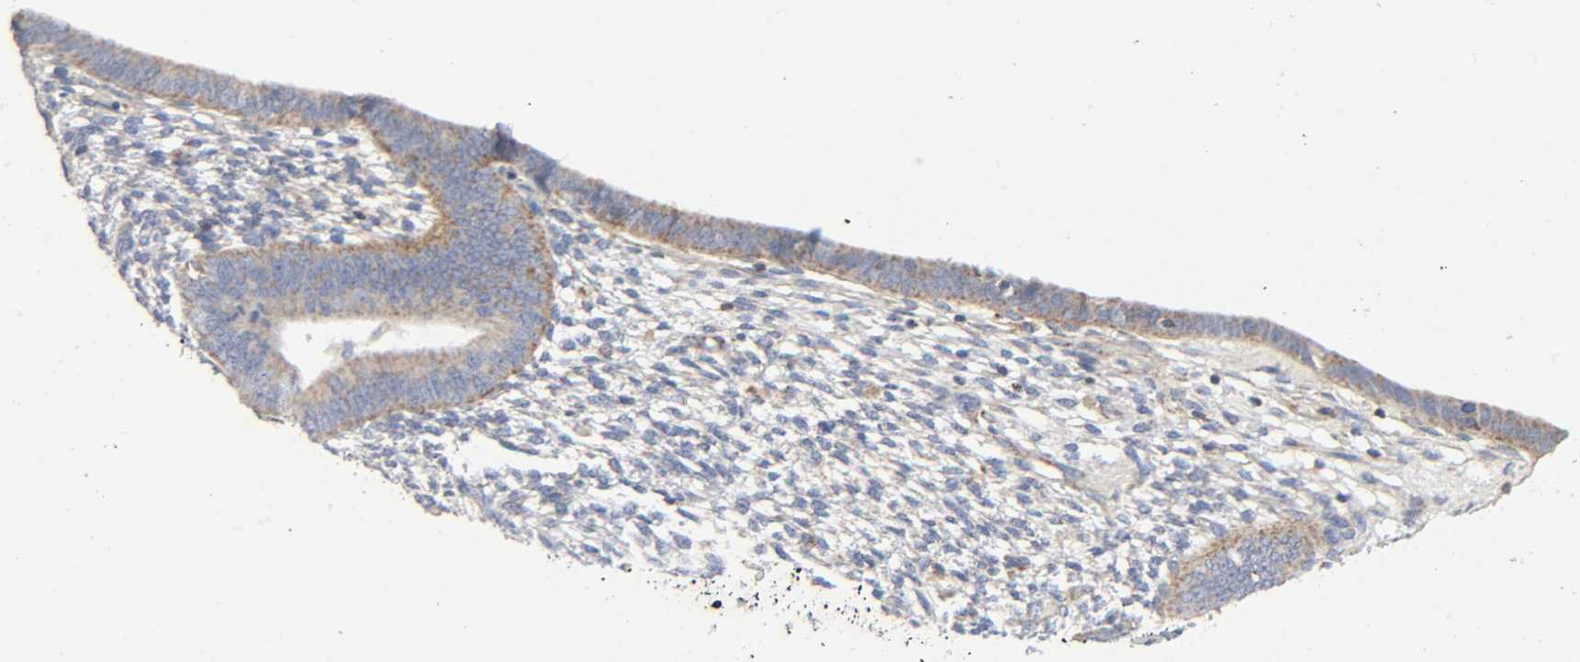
{"staining": {"intensity": "negative", "quantity": "none", "location": "none"}, "tissue": "endometrium", "cell_type": "Cells in endometrial stroma", "image_type": "normal", "snomed": [{"axis": "morphology", "description": "Normal tissue, NOS"}, {"axis": "topography", "description": "Endometrium"}], "caption": "An immunohistochemistry micrograph of unremarkable endometrium is shown. There is no staining in cells in endometrial stroma of endometrium.", "gene": "BAK1", "patient": {"sex": "female", "age": 57}}